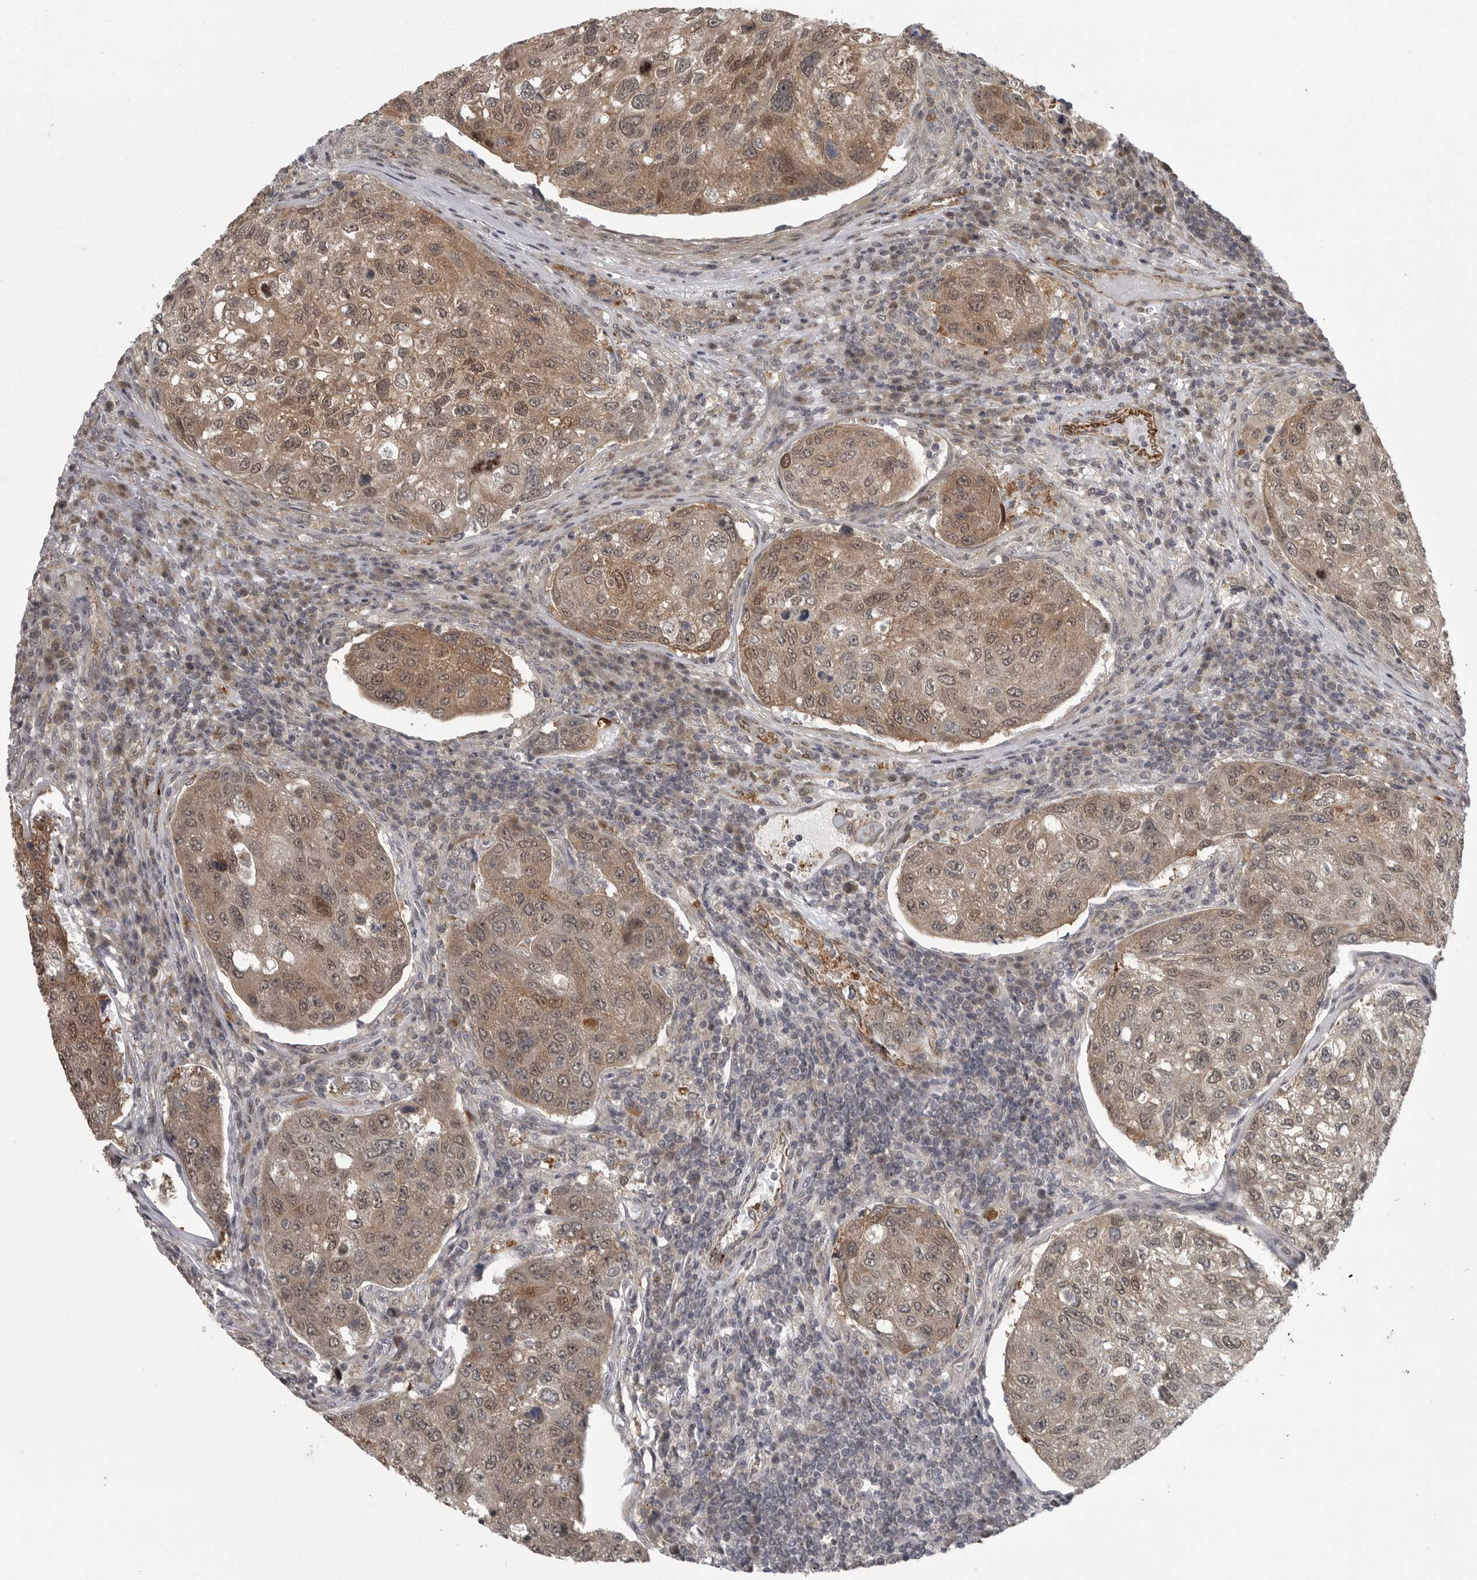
{"staining": {"intensity": "moderate", "quantity": ">75%", "location": "cytoplasmic/membranous"}, "tissue": "urothelial cancer", "cell_type": "Tumor cells", "image_type": "cancer", "snomed": [{"axis": "morphology", "description": "Urothelial carcinoma, High grade"}, {"axis": "topography", "description": "Lymph node"}, {"axis": "topography", "description": "Urinary bladder"}], "caption": "High-grade urothelial carcinoma stained with a brown dye exhibits moderate cytoplasmic/membranous positive staining in about >75% of tumor cells.", "gene": "PPP1R9A", "patient": {"sex": "male", "age": 51}}